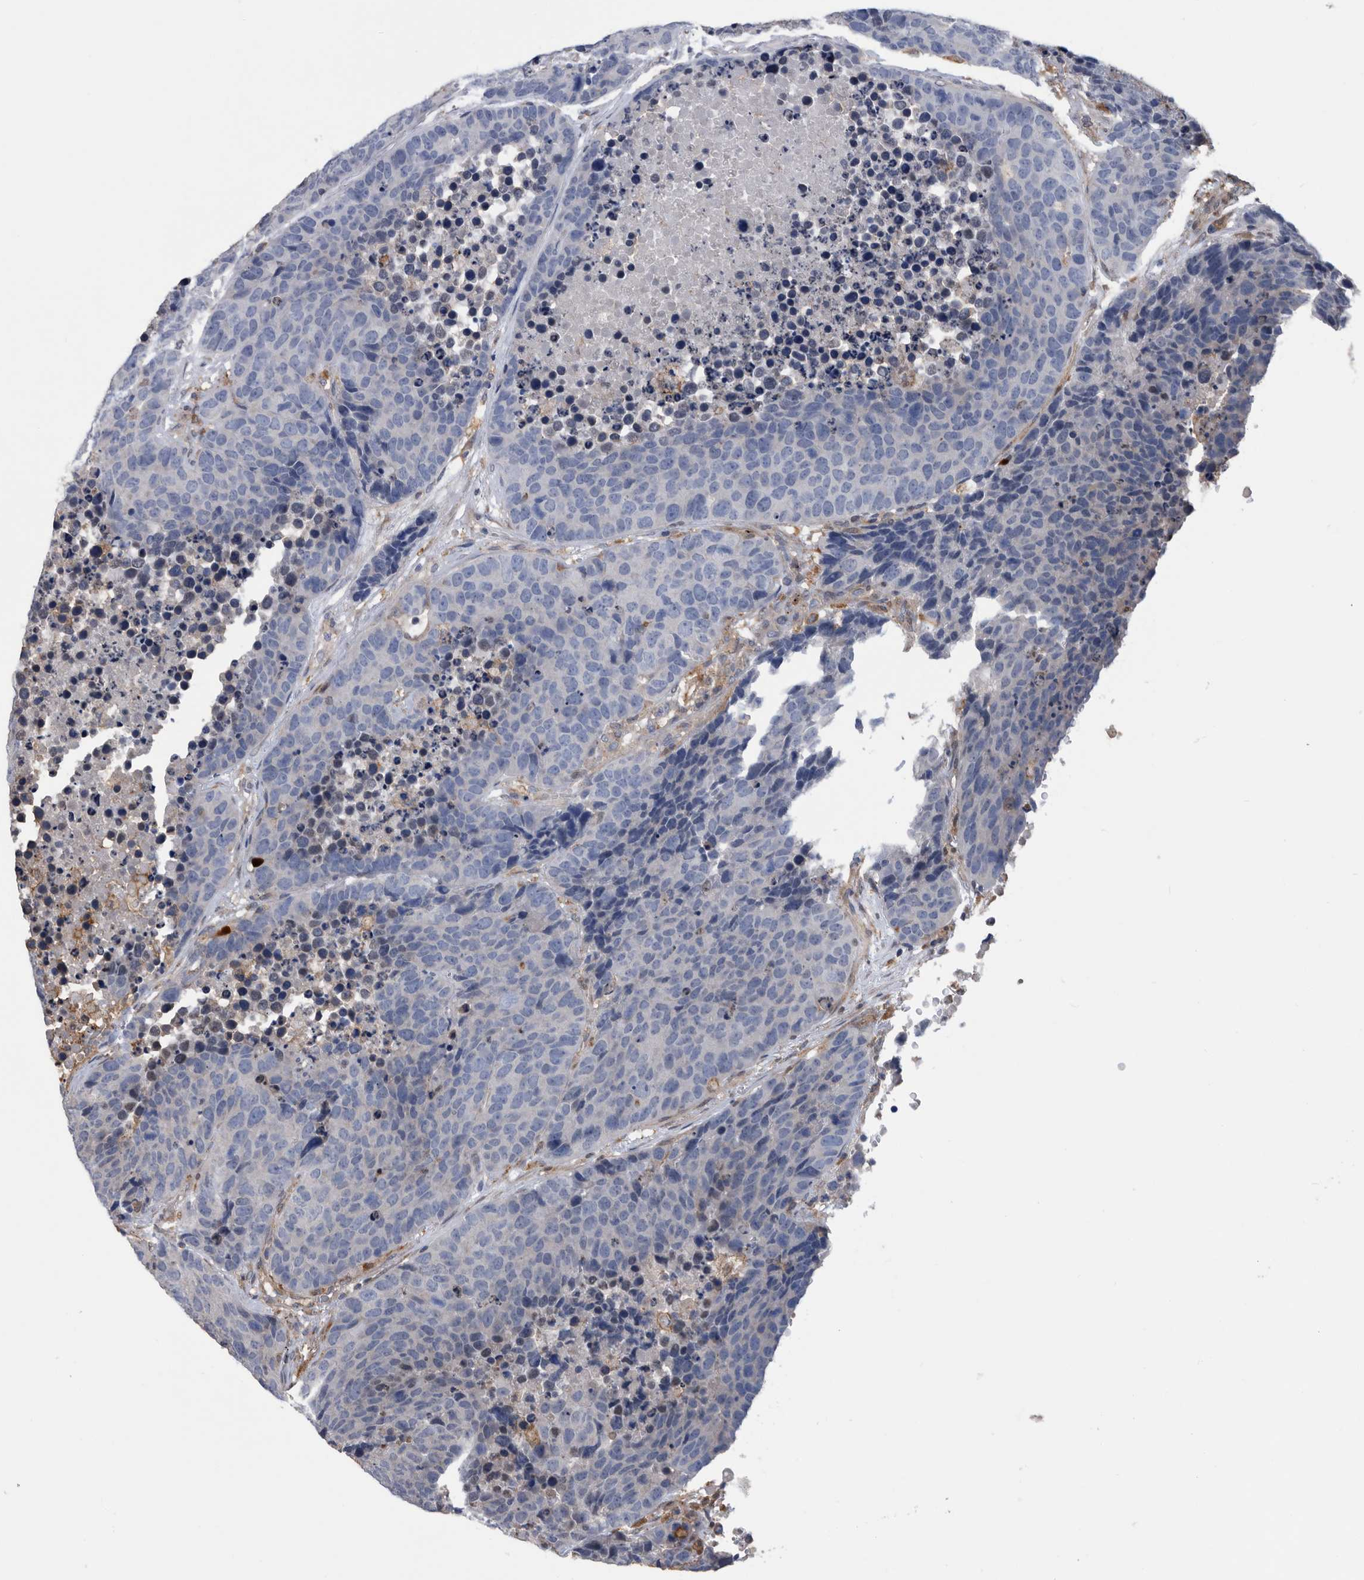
{"staining": {"intensity": "negative", "quantity": "none", "location": "none"}, "tissue": "carcinoid", "cell_type": "Tumor cells", "image_type": "cancer", "snomed": [{"axis": "morphology", "description": "Carcinoid, malignant, NOS"}, {"axis": "topography", "description": "Lung"}], "caption": "High magnification brightfield microscopy of carcinoid stained with DAB (3,3'-diaminobenzidine) (brown) and counterstained with hematoxylin (blue): tumor cells show no significant positivity. (Brightfield microscopy of DAB IHC at high magnification).", "gene": "NRBP1", "patient": {"sex": "male", "age": 60}}